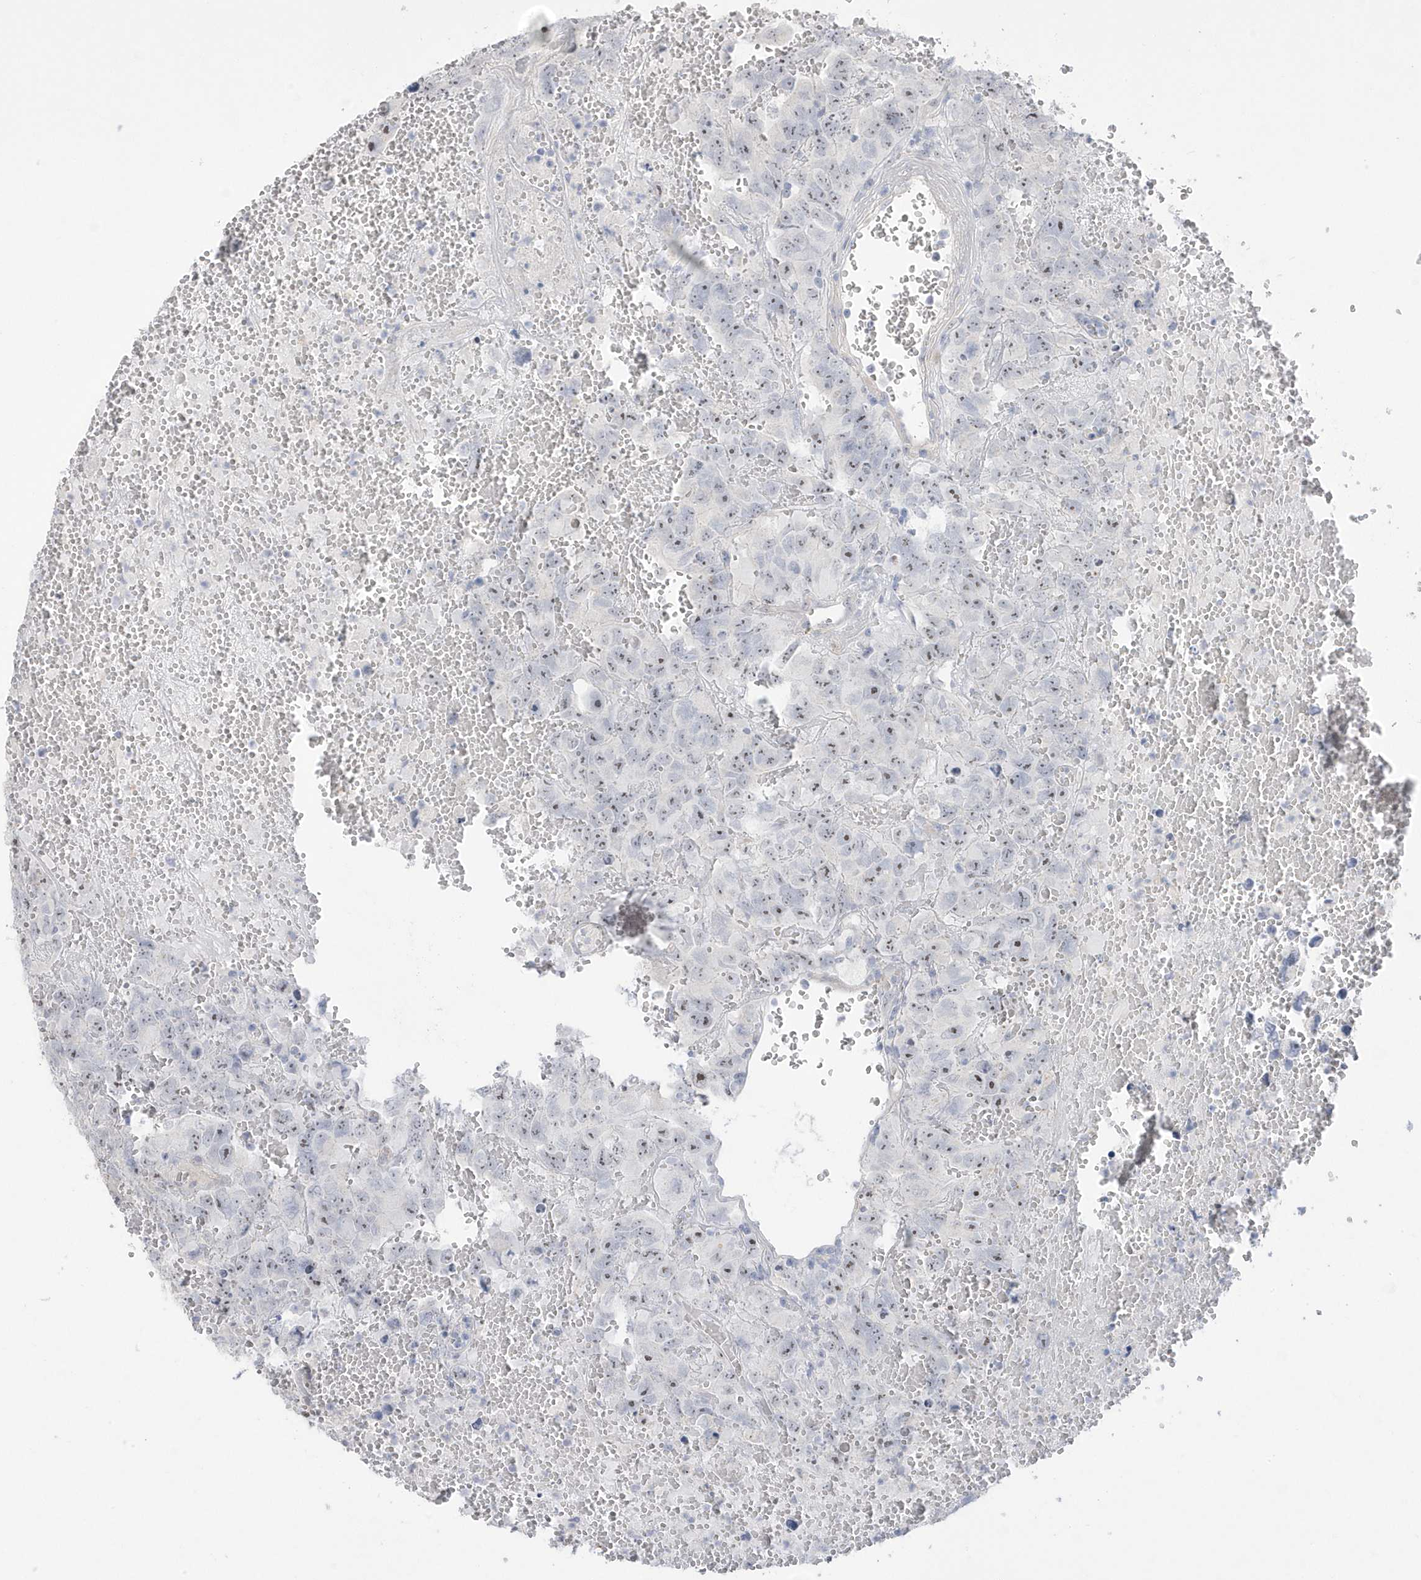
{"staining": {"intensity": "negative", "quantity": "none", "location": "none"}, "tissue": "testis cancer", "cell_type": "Tumor cells", "image_type": "cancer", "snomed": [{"axis": "morphology", "description": "Carcinoma, Embryonal, NOS"}, {"axis": "topography", "description": "Testis"}], "caption": "Tumor cells show no significant staining in testis cancer (embryonal carcinoma).", "gene": "GTPBP6", "patient": {"sex": "male", "age": 45}}